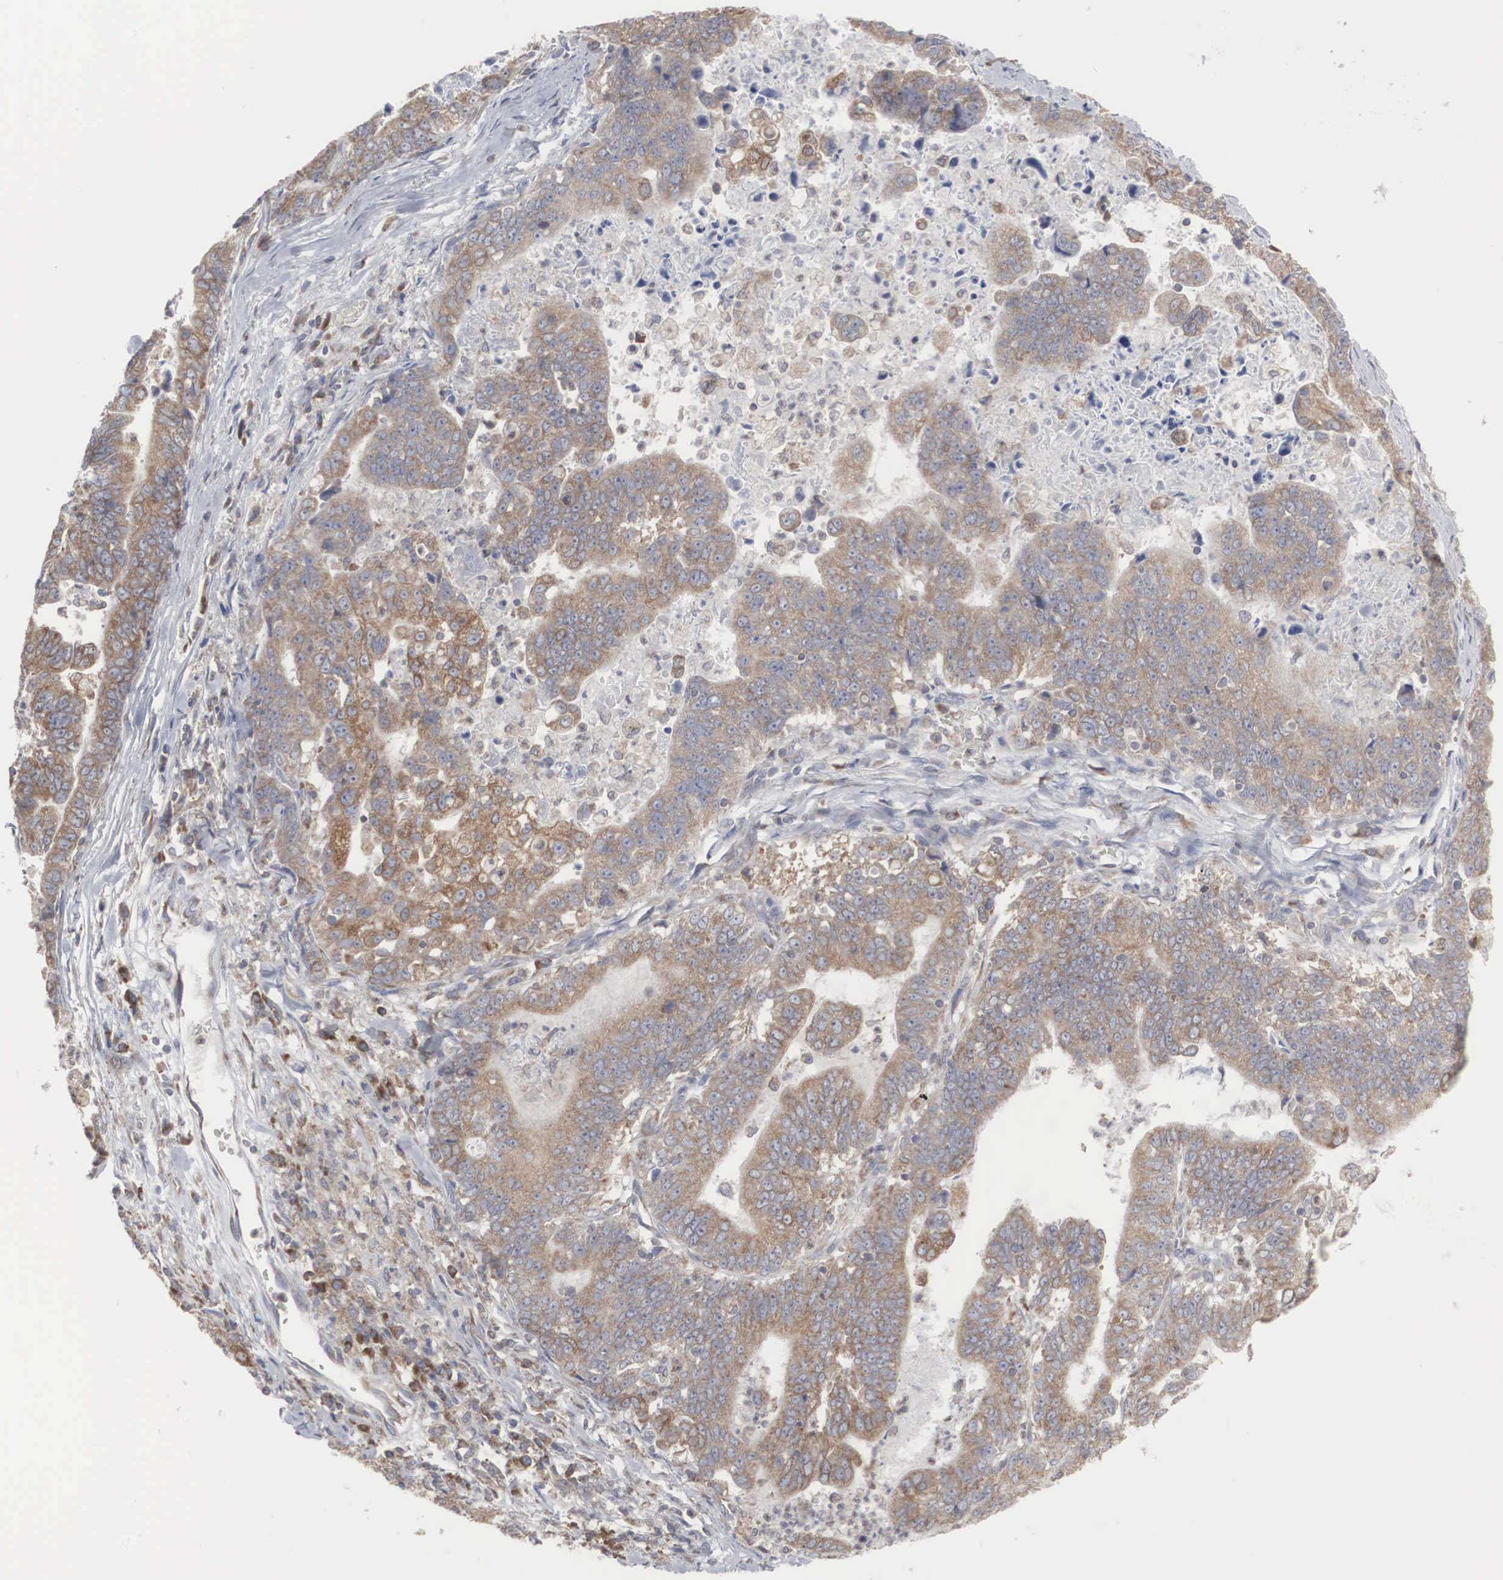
{"staining": {"intensity": "moderate", "quantity": ">75%", "location": "cytoplasmic/membranous"}, "tissue": "stomach cancer", "cell_type": "Tumor cells", "image_type": "cancer", "snomed": [{"axis": "morphology", "description": "Adenocarcinoma, NOS"}, {"axis": "topography", "description": "Stomach, upper"}], "caption": "Stomach adenocarcinoma tissue shows moderate cytoplasmic/membranous expression in approximately >75% of tumor cells Ihc stains the protein of interest in brown and the nuclei are stained blue.", "gene": "MIA2", "patient": {"sex": "female", "age": 50}}